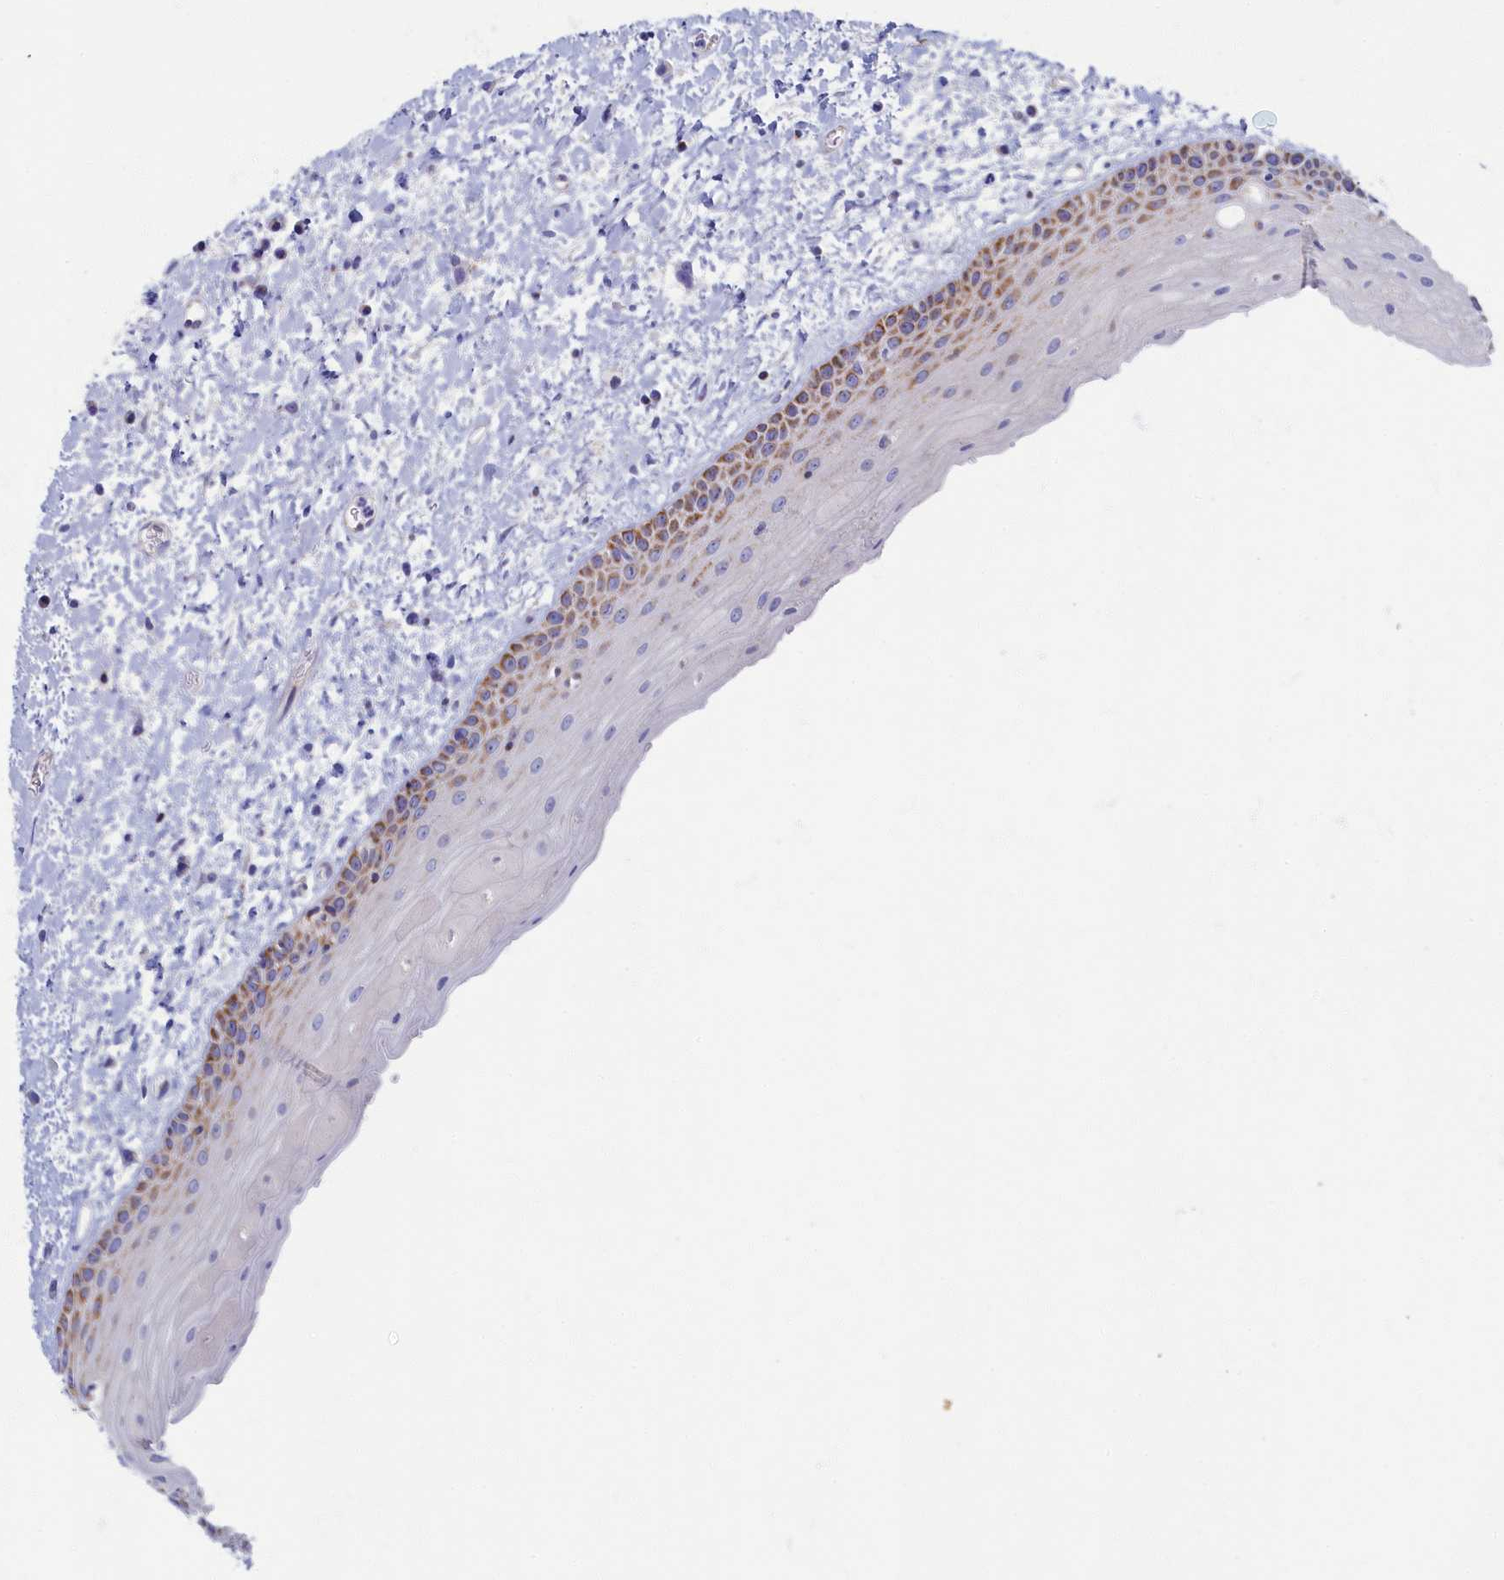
{"staining": {"intensity": "moderate", "quantity": "25%-75%", "location": "cytoplasmic/membranous"}, "tissue": "oral mucosa", "cell_type": "Squamous epithelial cells", "image_type": "normal", "snomed": [{"axis": "morphology", "description": "Normal tissue, NOS"}, {"axis": "topography", "description": "Oral tissue"}], "caption": "The photomicrograph displays a brown stain indicating the presence of a protein in the cytoplasmic/membranous of squamous epithelial cells in oral mucosa.", "gene": "OCIAD2", "patient": {"sex": "female", "age": 76}}